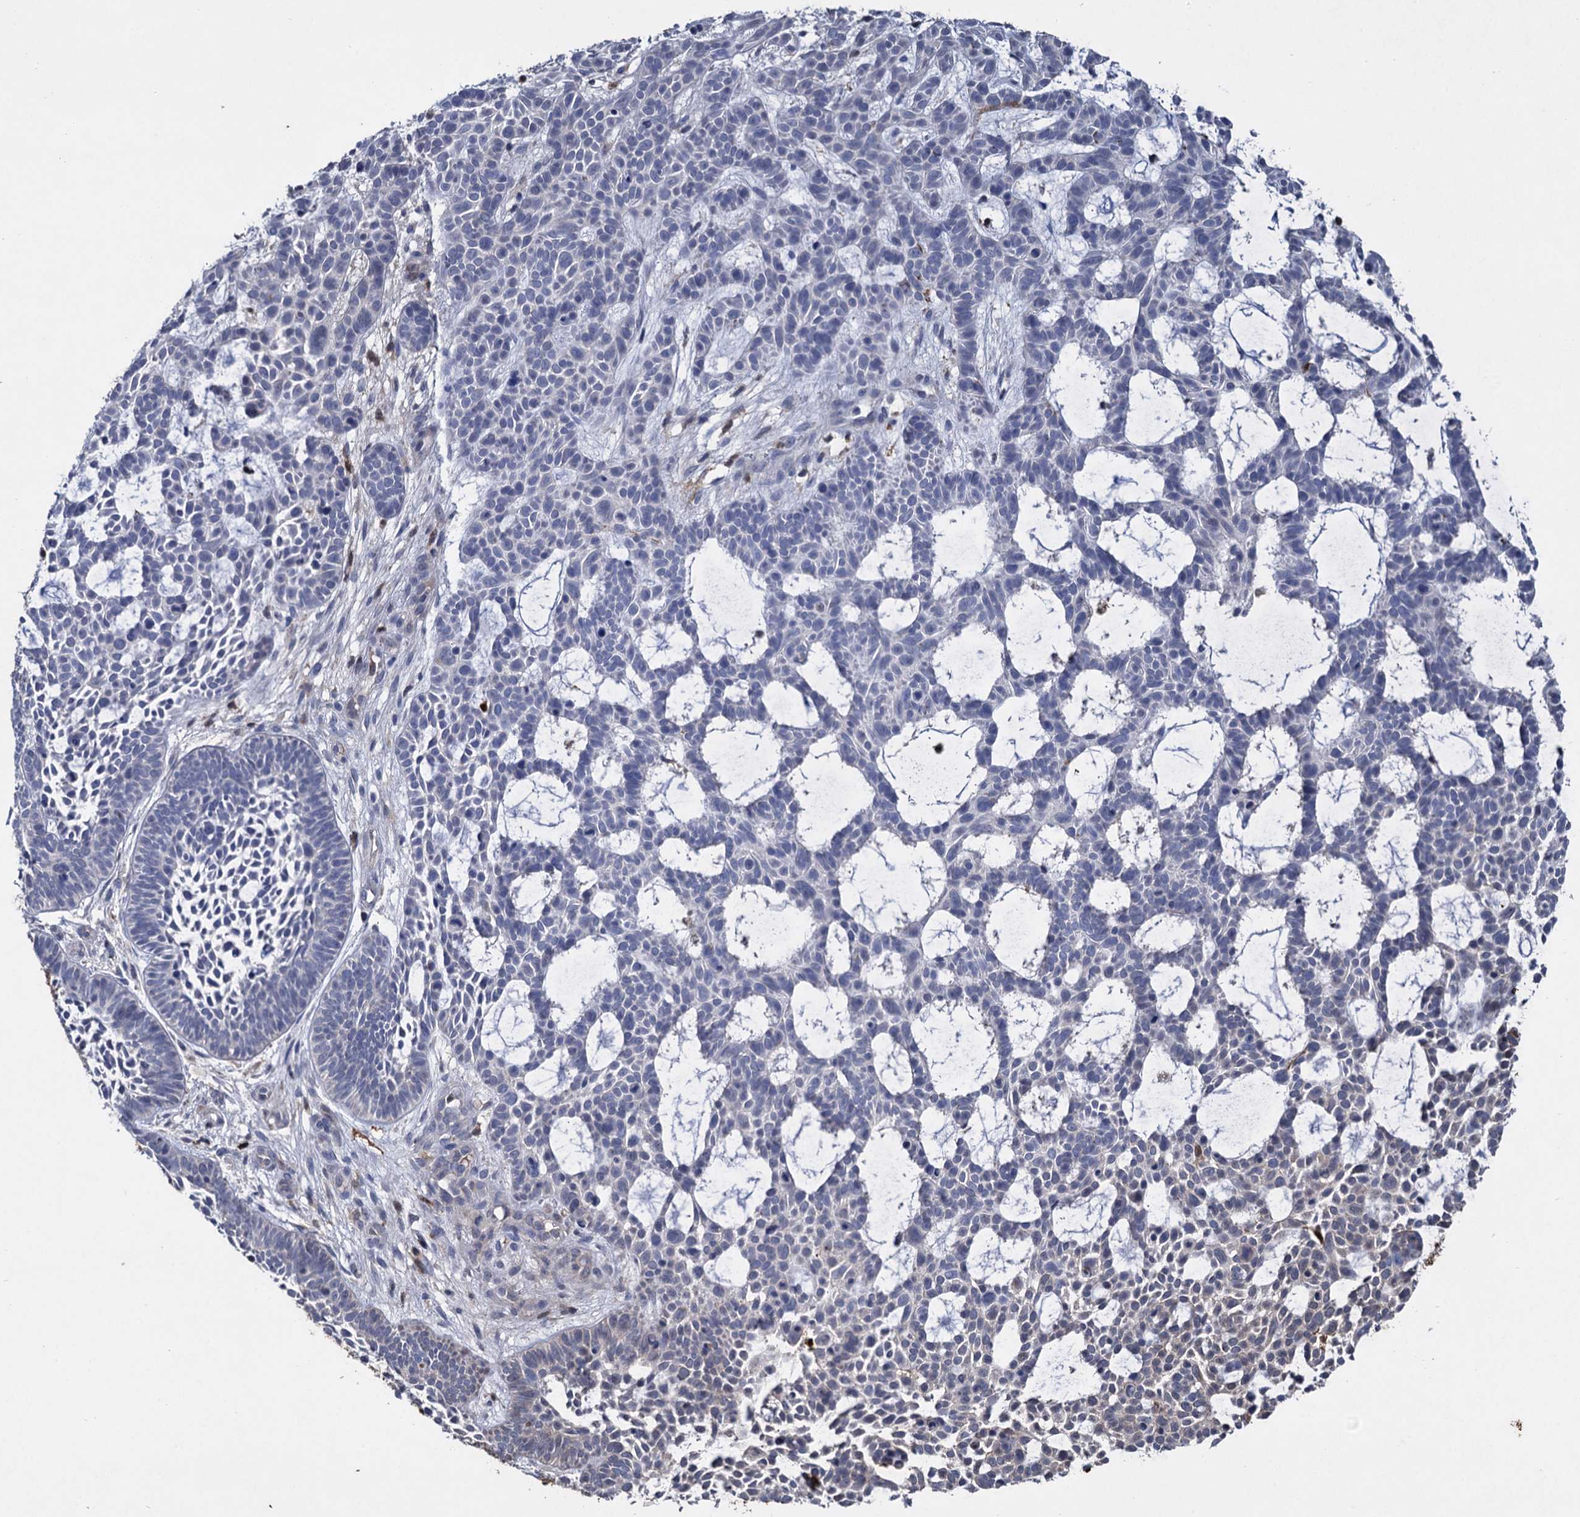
{"staining": {"intensity": "negative", "quantity": "none", "location": "none"}, "tissue": "skin cancer", "cell_type": "Tumor cells", "image_type": "cancer", "snomed": [{"axis": "morphology", "description": "Basal cell carcinoma"}, {"axis": "topography", "description": "Skin"}], "caption": "The image exhibits no significant expression in tumor cells of skin cancer (basal cell carcinoma).", "gene": "FABP5", "patient": {"sex": "male", "age": 89}}